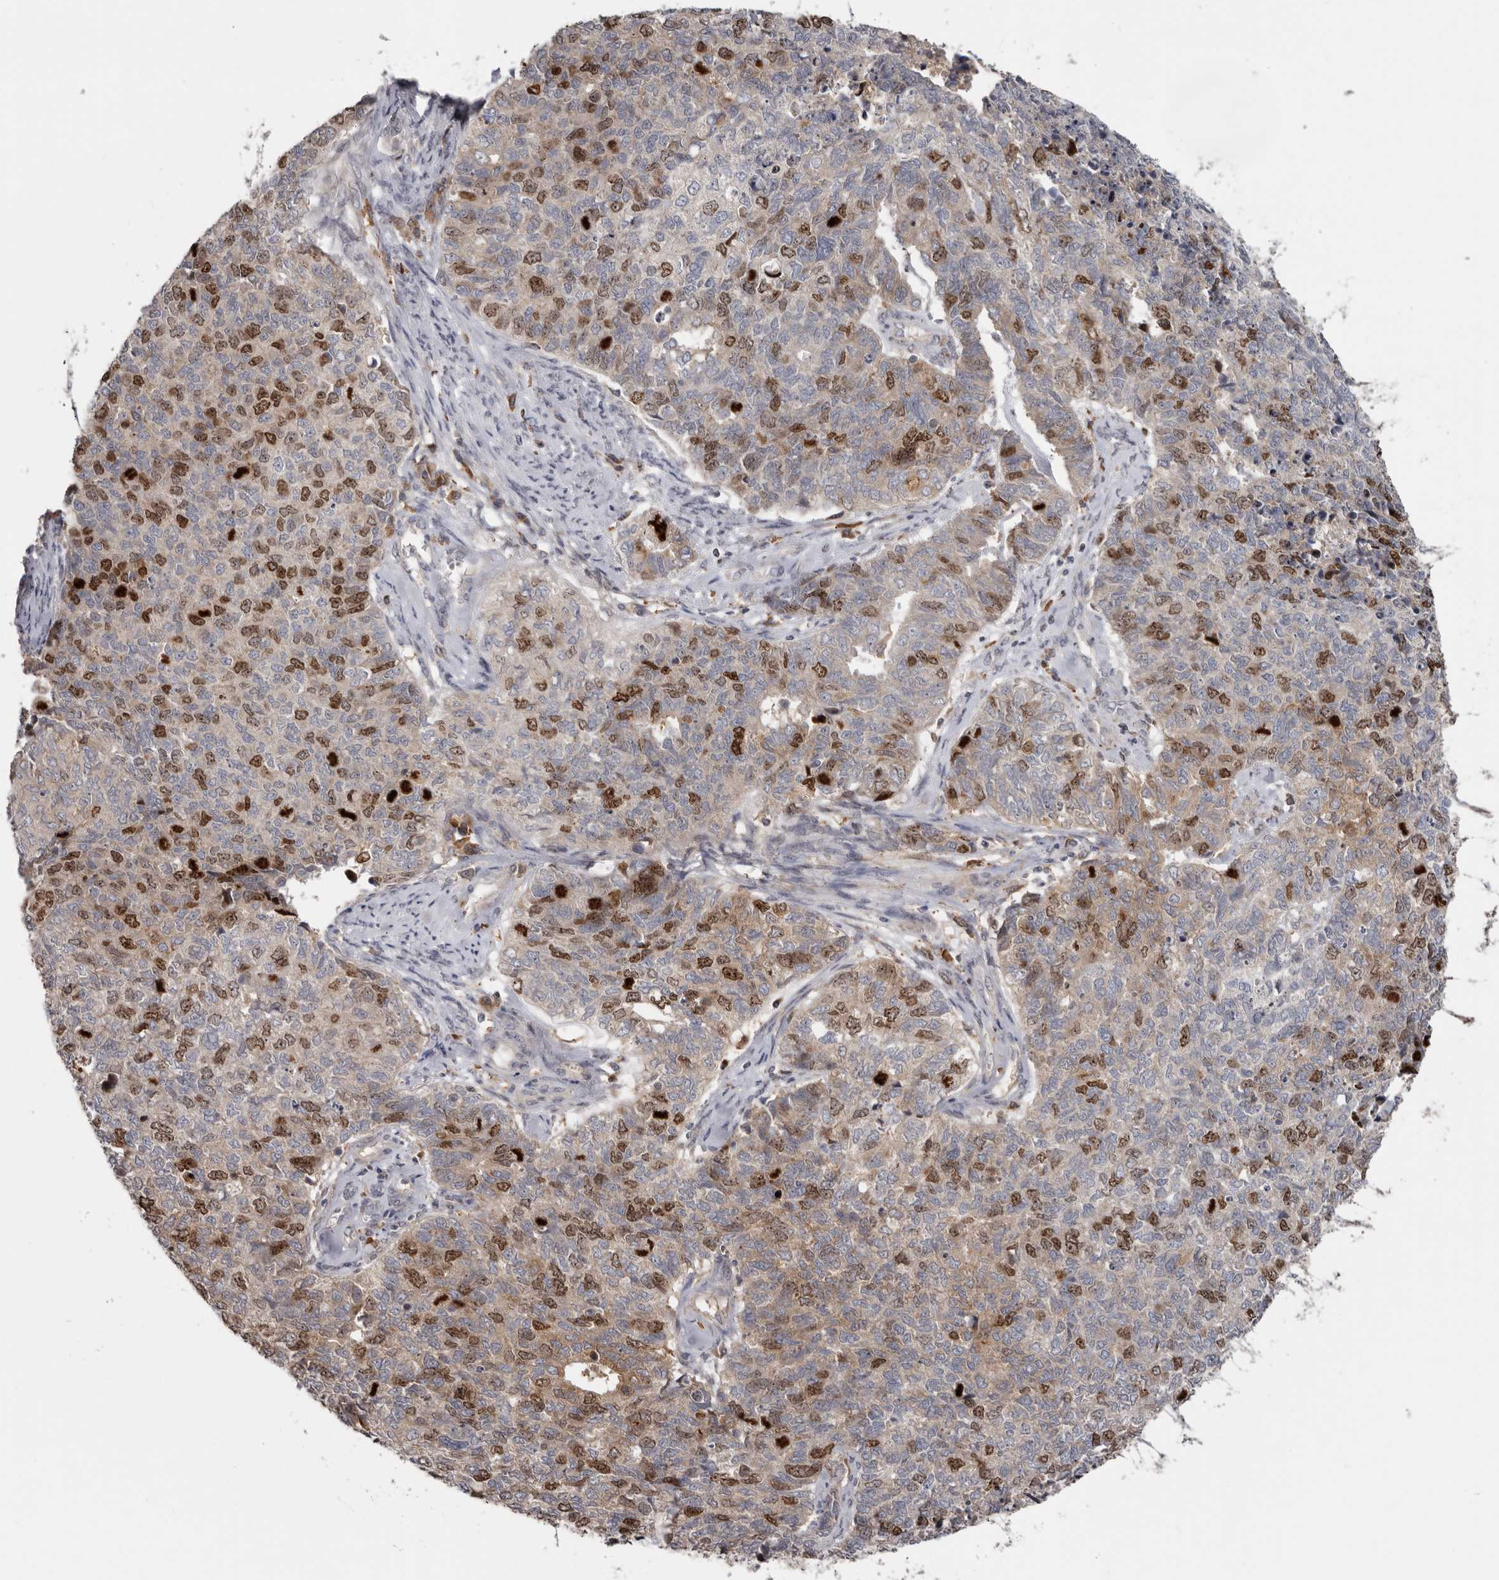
{"staining": {"intensity": "moderate", "quantity": "25%-75%", "location": "nuclear"}, "tissue": "cervical cancer", "cell_type": "Tumor cells", "image_type": "cancer", "snomed": [{"axis": "morphology", "description": "Squamous cell carcinoma, NOS"}, {"axis": "topography", "description": "Cervix"}], "caption": "Immunohistochemistry image of neoplastic tissue: cervical cancer (squamous cell carcinoma) stained using IHC shows medium levels of moderate protein expression localized specifically in the nuclear of tumor cells, appearing as a nuclear brown color.", "gene": "CDCA8", "patient": {"sex": "female", "age": 63}}